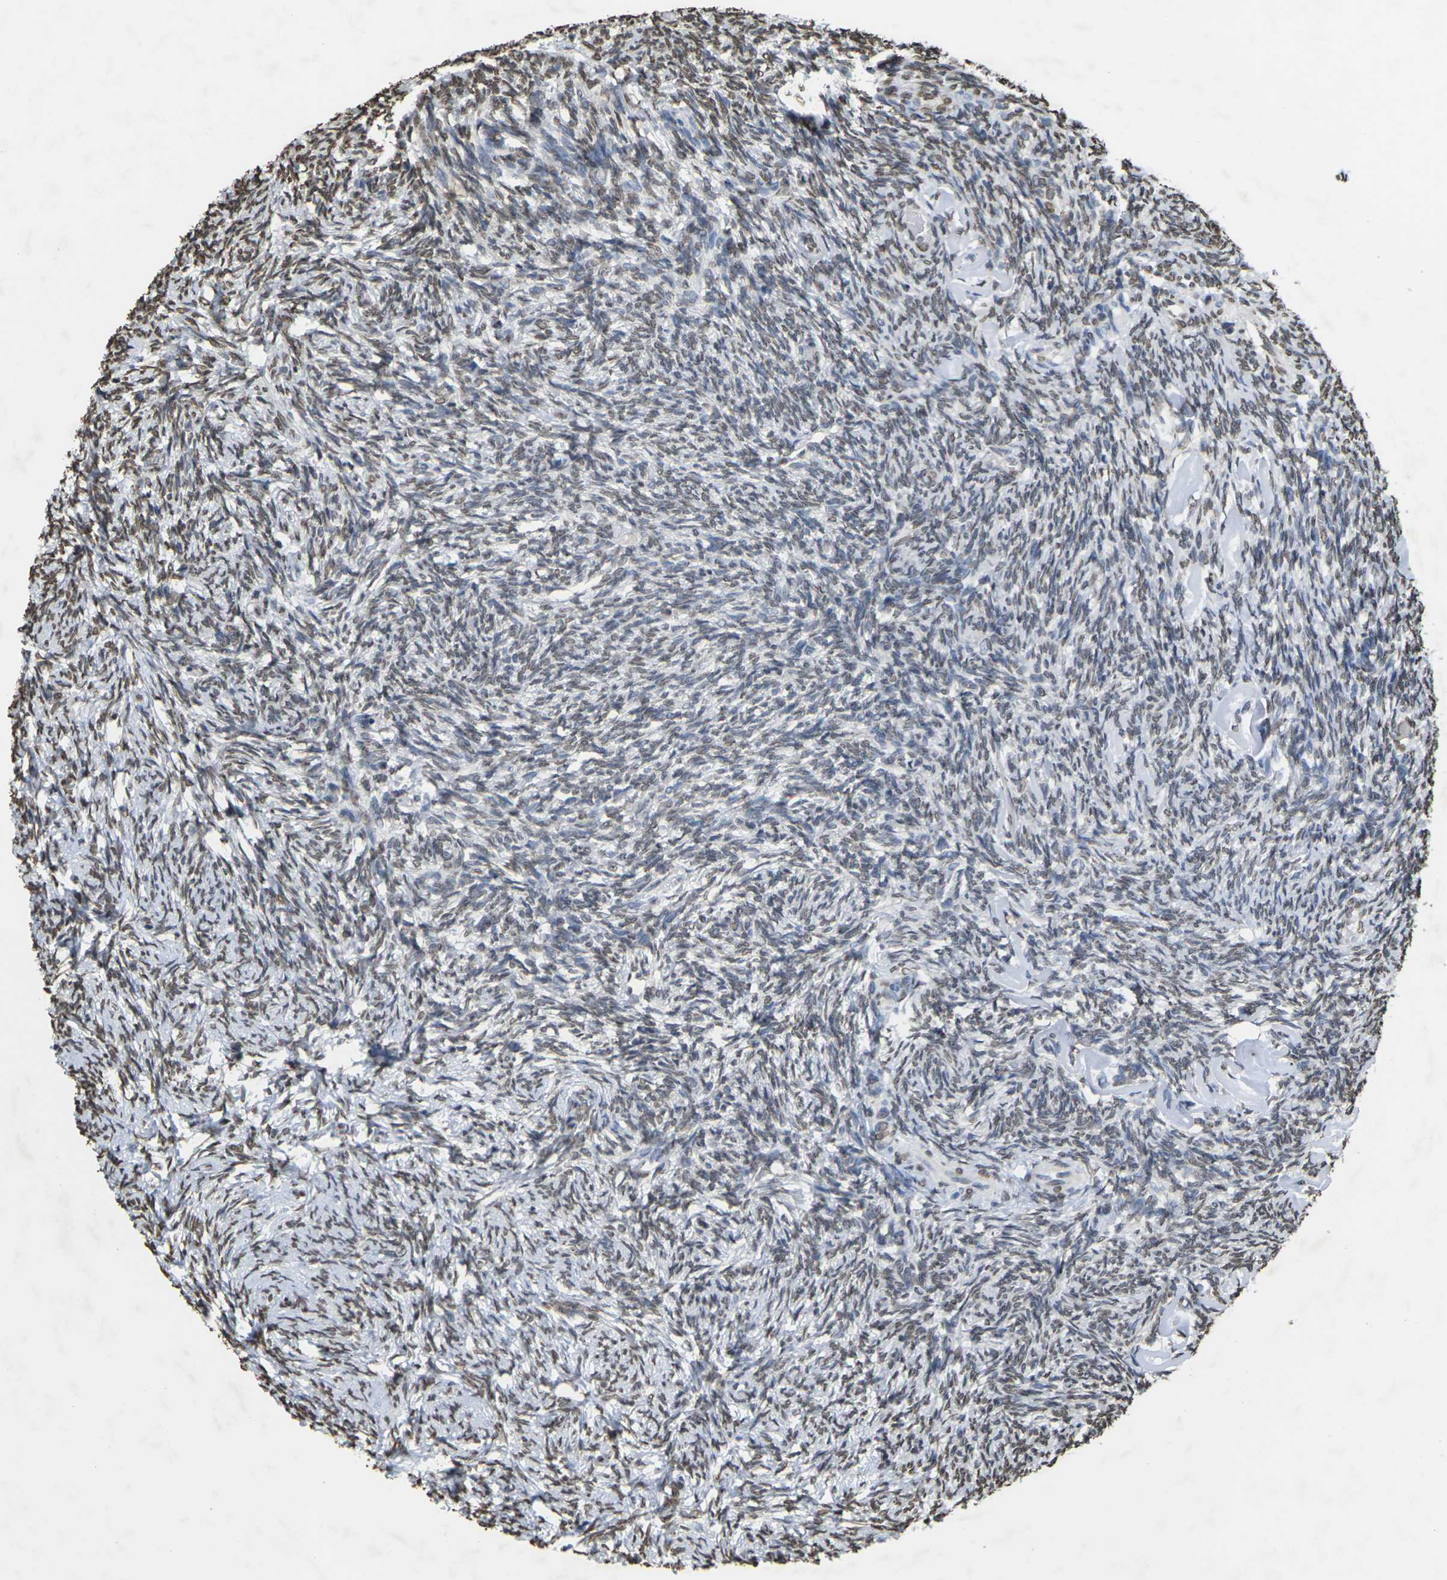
{"staining": {"intensity": "moderate", "quantity": "25%-75%", "location": "nuclear"}, "tissue": "ovary", "cell_type": "Ovarian stroma cells", "image_type": "normal", "snomed": [{"axis": "morphology", "description": "Normal tissue, NOS"}, {"axis": "topography", "description": "Ovary"}], "caption": "Brown immunohistochemical staining in unremarkable ovary exhibits moderate nuclear expression in approximately 25%-75% of ovarian stroma cells. The protein is shown in brown color, while the nuclei are stained blue.", "gene": "EMSY", "patient": {"sex": "female", "age": 60}}